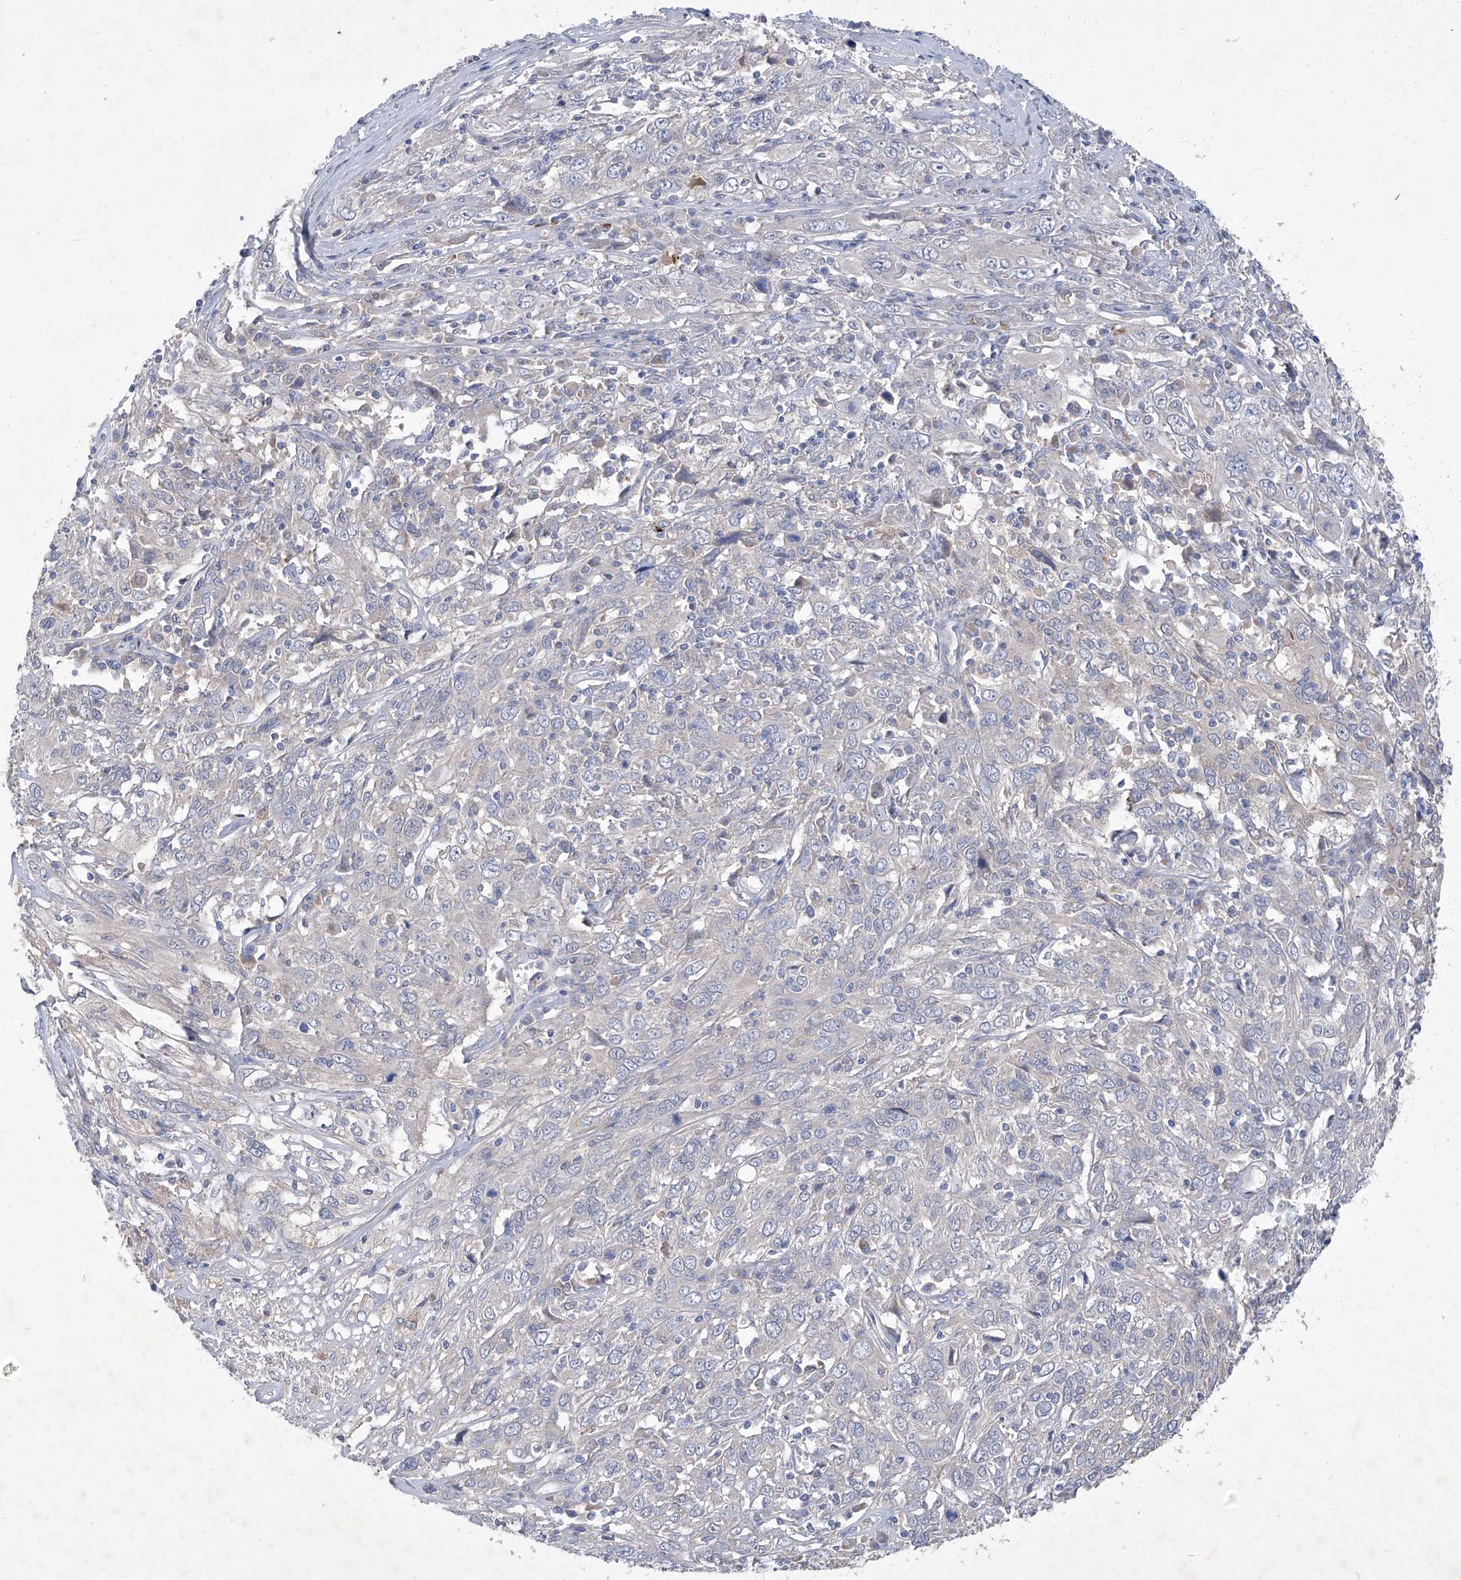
{"staining": {"intensity": "negative", "quantity": "none", "location": "none"}, "tissue": "cervical cancer", "cell_type": "Tumor cells", "image_type": "cancer", "snomed": [{"axis": "morphology", "description": "Squamous cell carcinoma, NOS"}, {"axis": "topography", "description": "Cervix"}], "caption": "This is an immunohistochemistry (IHC) micrograph of human squamous cell carcinoma (cervical). There is no staining in tumor cells.", "gene": "SBK2", "patient": {"sex": "female", "age": 46}}